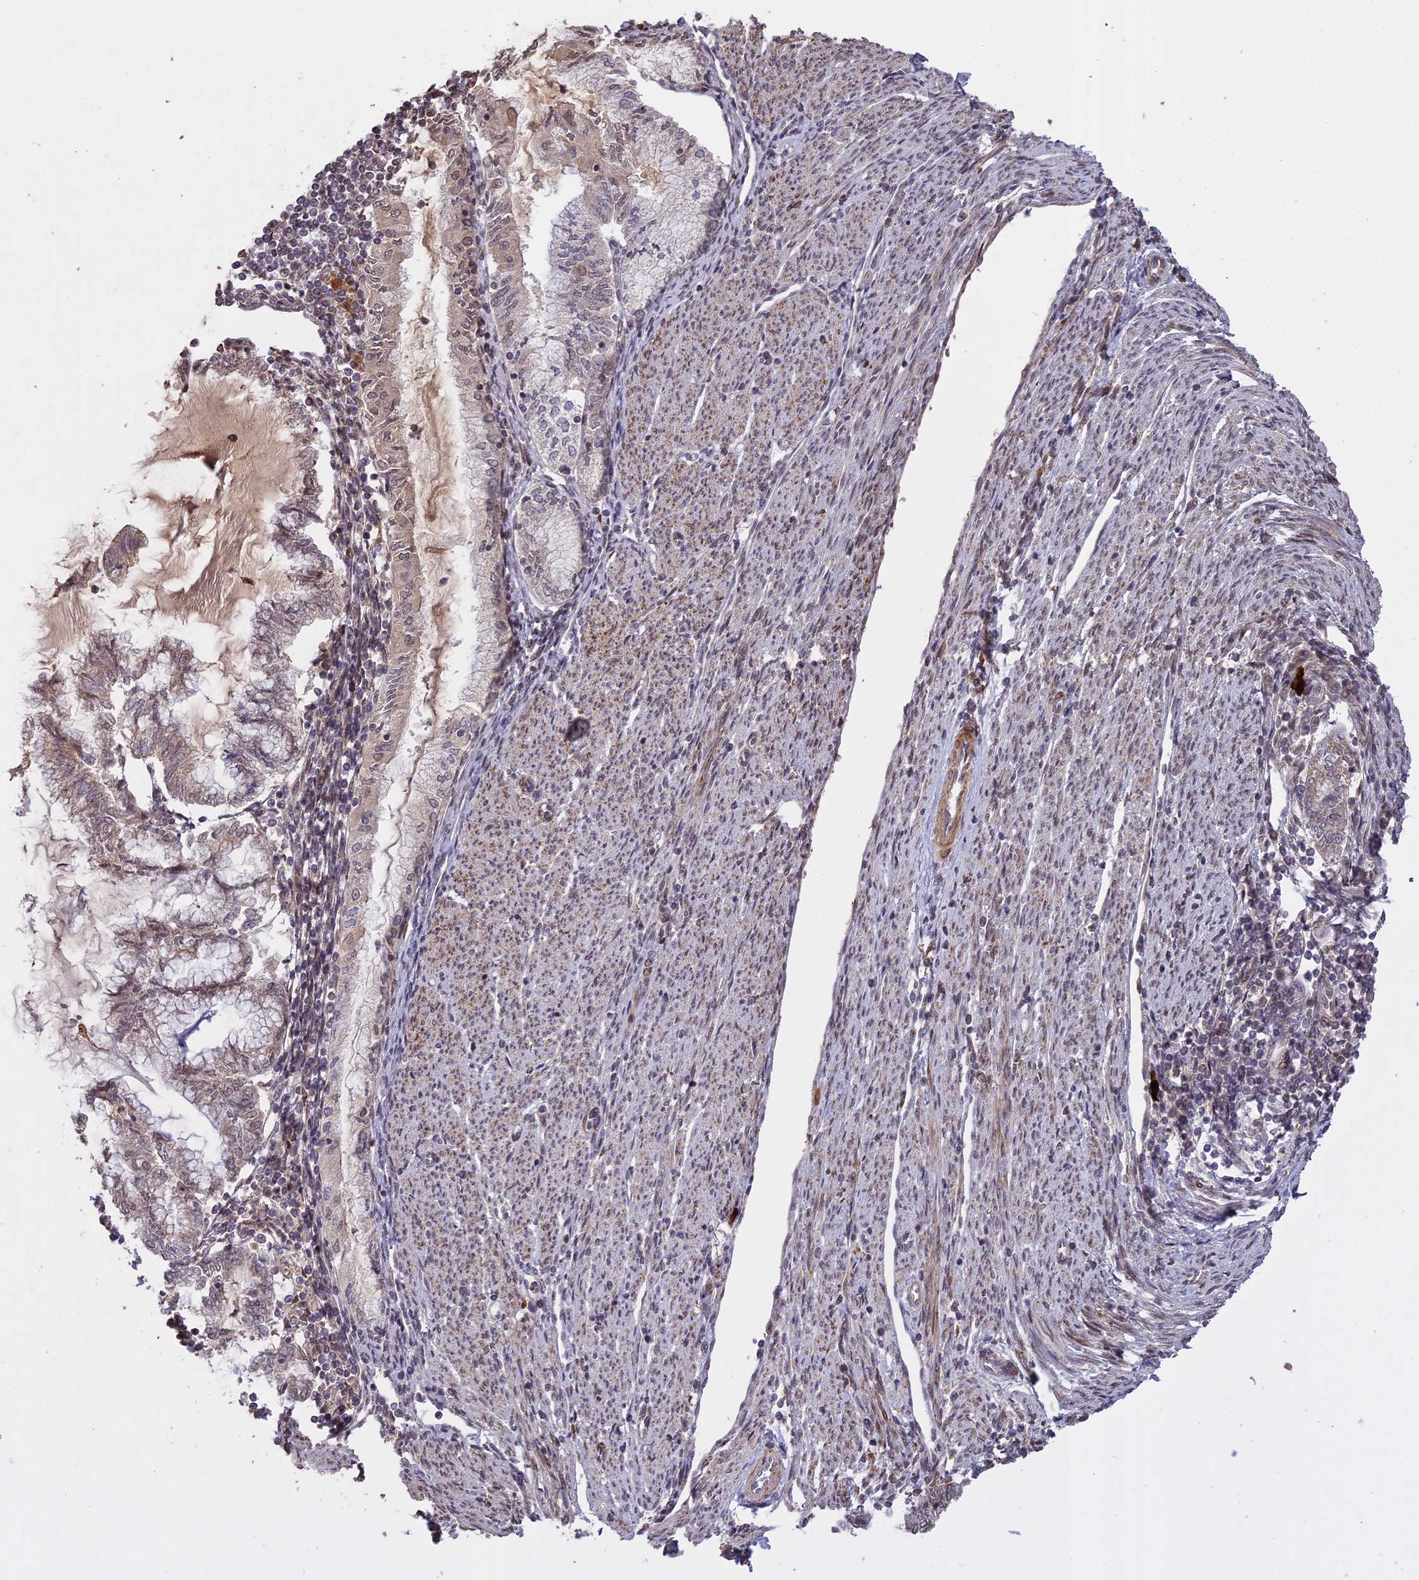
{"staining": {"intensity": "weak", "quantity": "<25%", "location": "cytoplasmic/membranous"}, "tissue": "endometrial cancer", "cell_type": "Tumor cells", "image_type": "cancer", "snomed": [{"axis": "morphology", "description": "Adenocarcinoma, NOS"}, {"axis": "topography", "description": "Endometrium"}], "caption": "Immunohistochemical staining of endometrial cancer (adenocarcinoma) reveals no significant staining in tumor cells.", "gene": "PRELID2", "patient": {"sex": "female", "age": 79}}